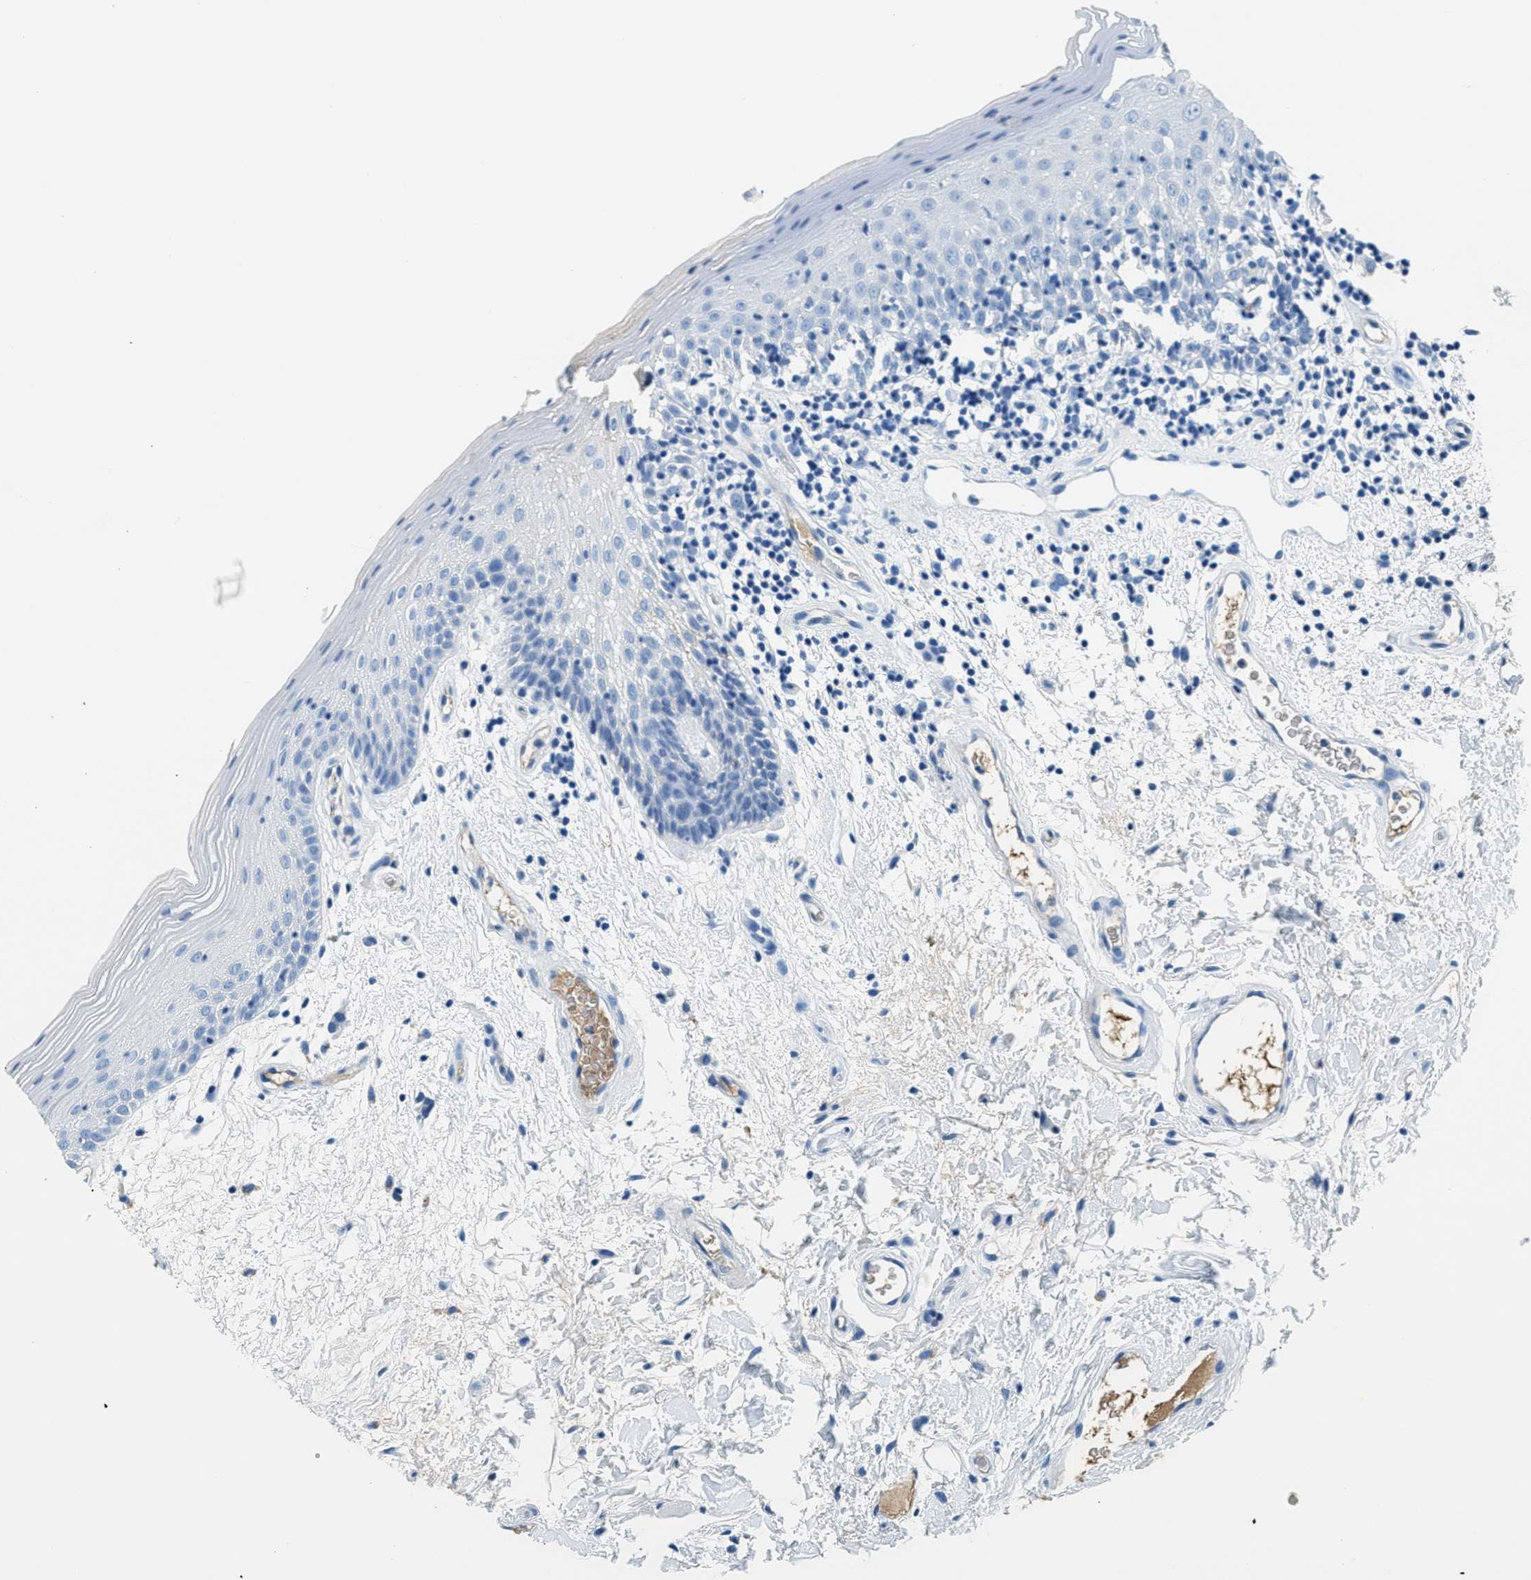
{"staining": {"intensity": "negative", "quantity": "none", "location": "none"}, "tissue": "oral mucosa", "cell_type": "Squamous epithelial cells", "image_type": "normal", "snomed": [{"axis": "morphology", "description": "Normal tissue, NOS"}, {"axis": "morphology", "description": "Squamous cell carcinoma, NOS"}, {"axis": "topography", "description": "Skeletal muscle"}, {"axis": "topography", "description": "Oral tissue"}, {"axis": "topography", "description": "Head-Neck"}], "caption": "DAB (3,3'-diaminobenzidine) immunohistochemical staining of normal human oral mucosa reveals no significant expression in squamous epithelial cells. The staining was performed using DAB to visualize the protein expression in brown, while the nuclei were stained in blue with hematoxylin (Magnification: 20x).", "gene": "A2M", "patient": {"sex": "male", "age": 71}}